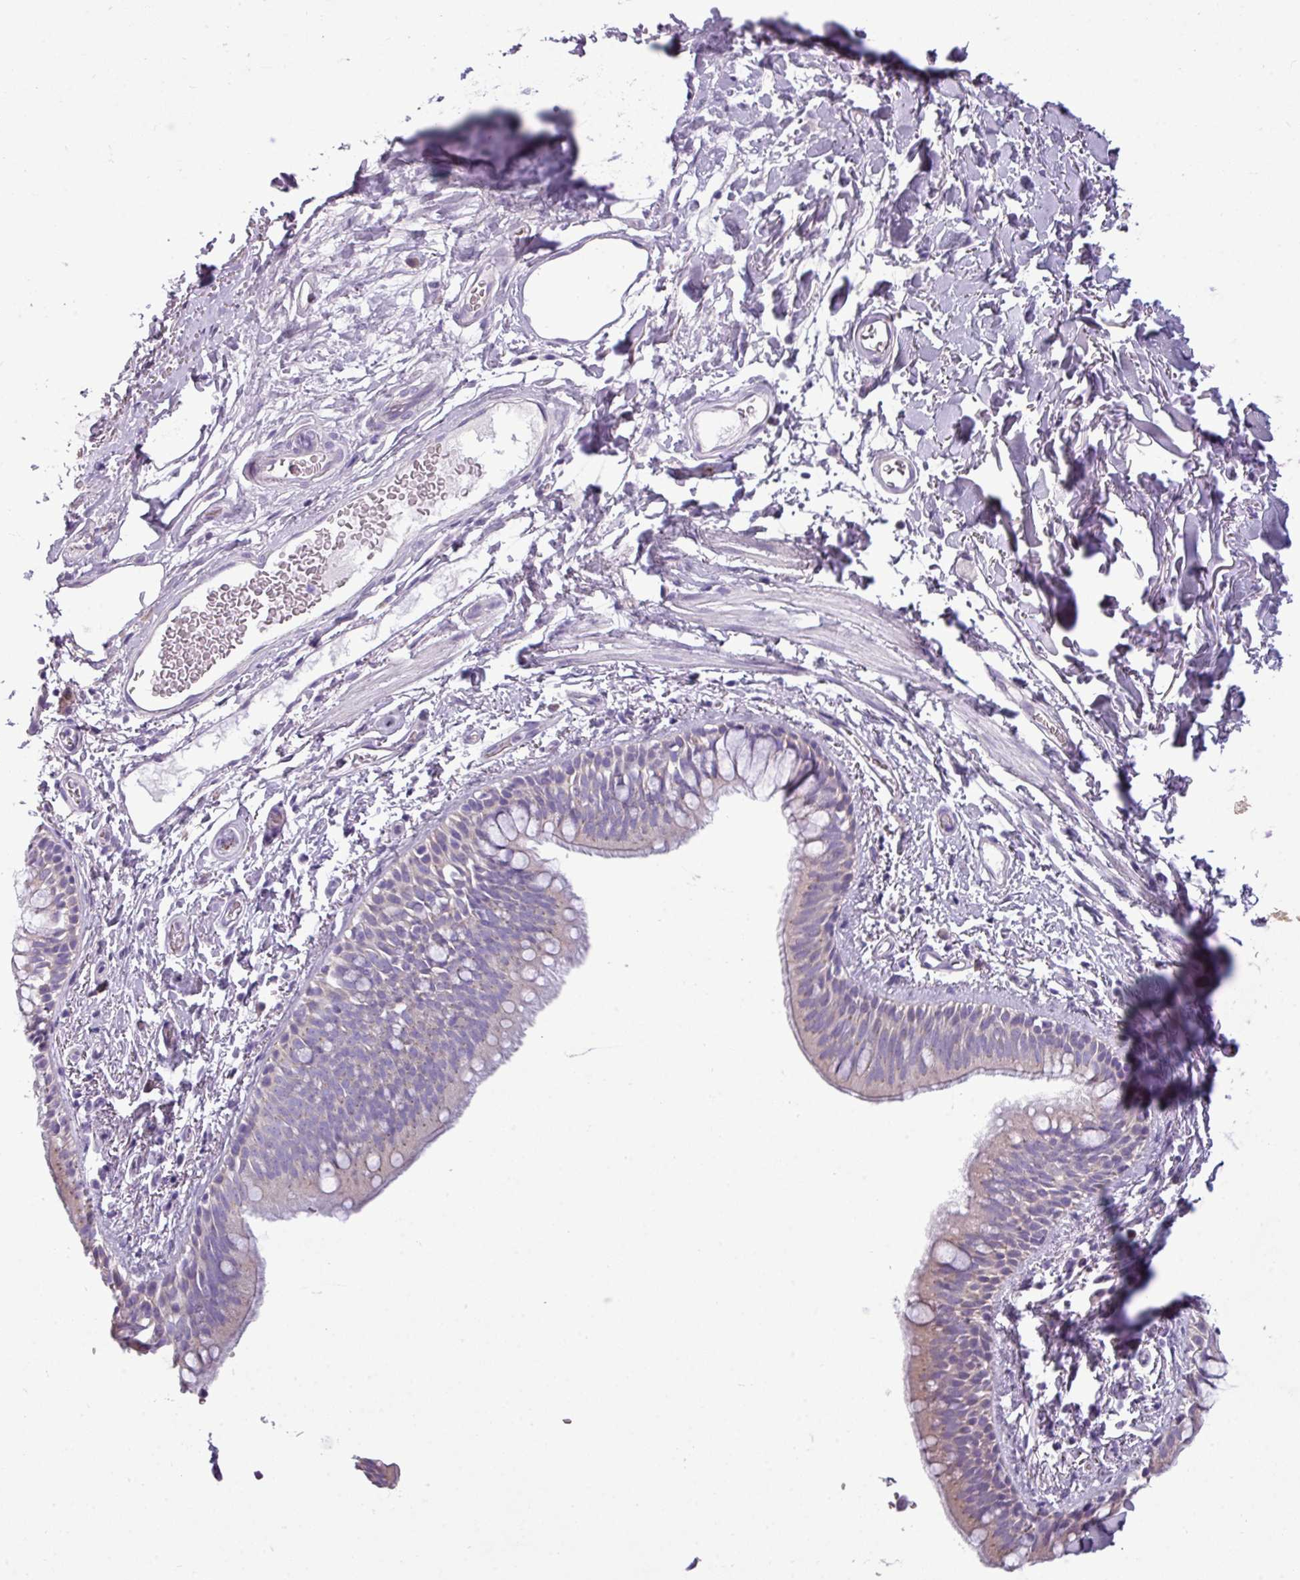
{"staining": {"intensity": "weak", "quantity": "<25%", "location": "cytoplasmic/membranous"}, "tissue": "bronchus", "cell_type": "Respiratory epithelial cells", "image_type": "normal", "snomed": [{"axis": "morphology", "description": "Normal tissue, NOS"}, {"axis": "morphology", "description": "Squamous cell carcinoma, NOS"}, {"axis": "topography", "description": "Bronchus"}, {"axis": "topography", "description": "Lung"}], "caption": "There is no significant staining in respiratory epithelial cells of bronchus. (DAB immunohistochemistry with hematoxylin counter stain).", "gene": "DNAAF9", "patient": {"sex": "female", "age": 70}}